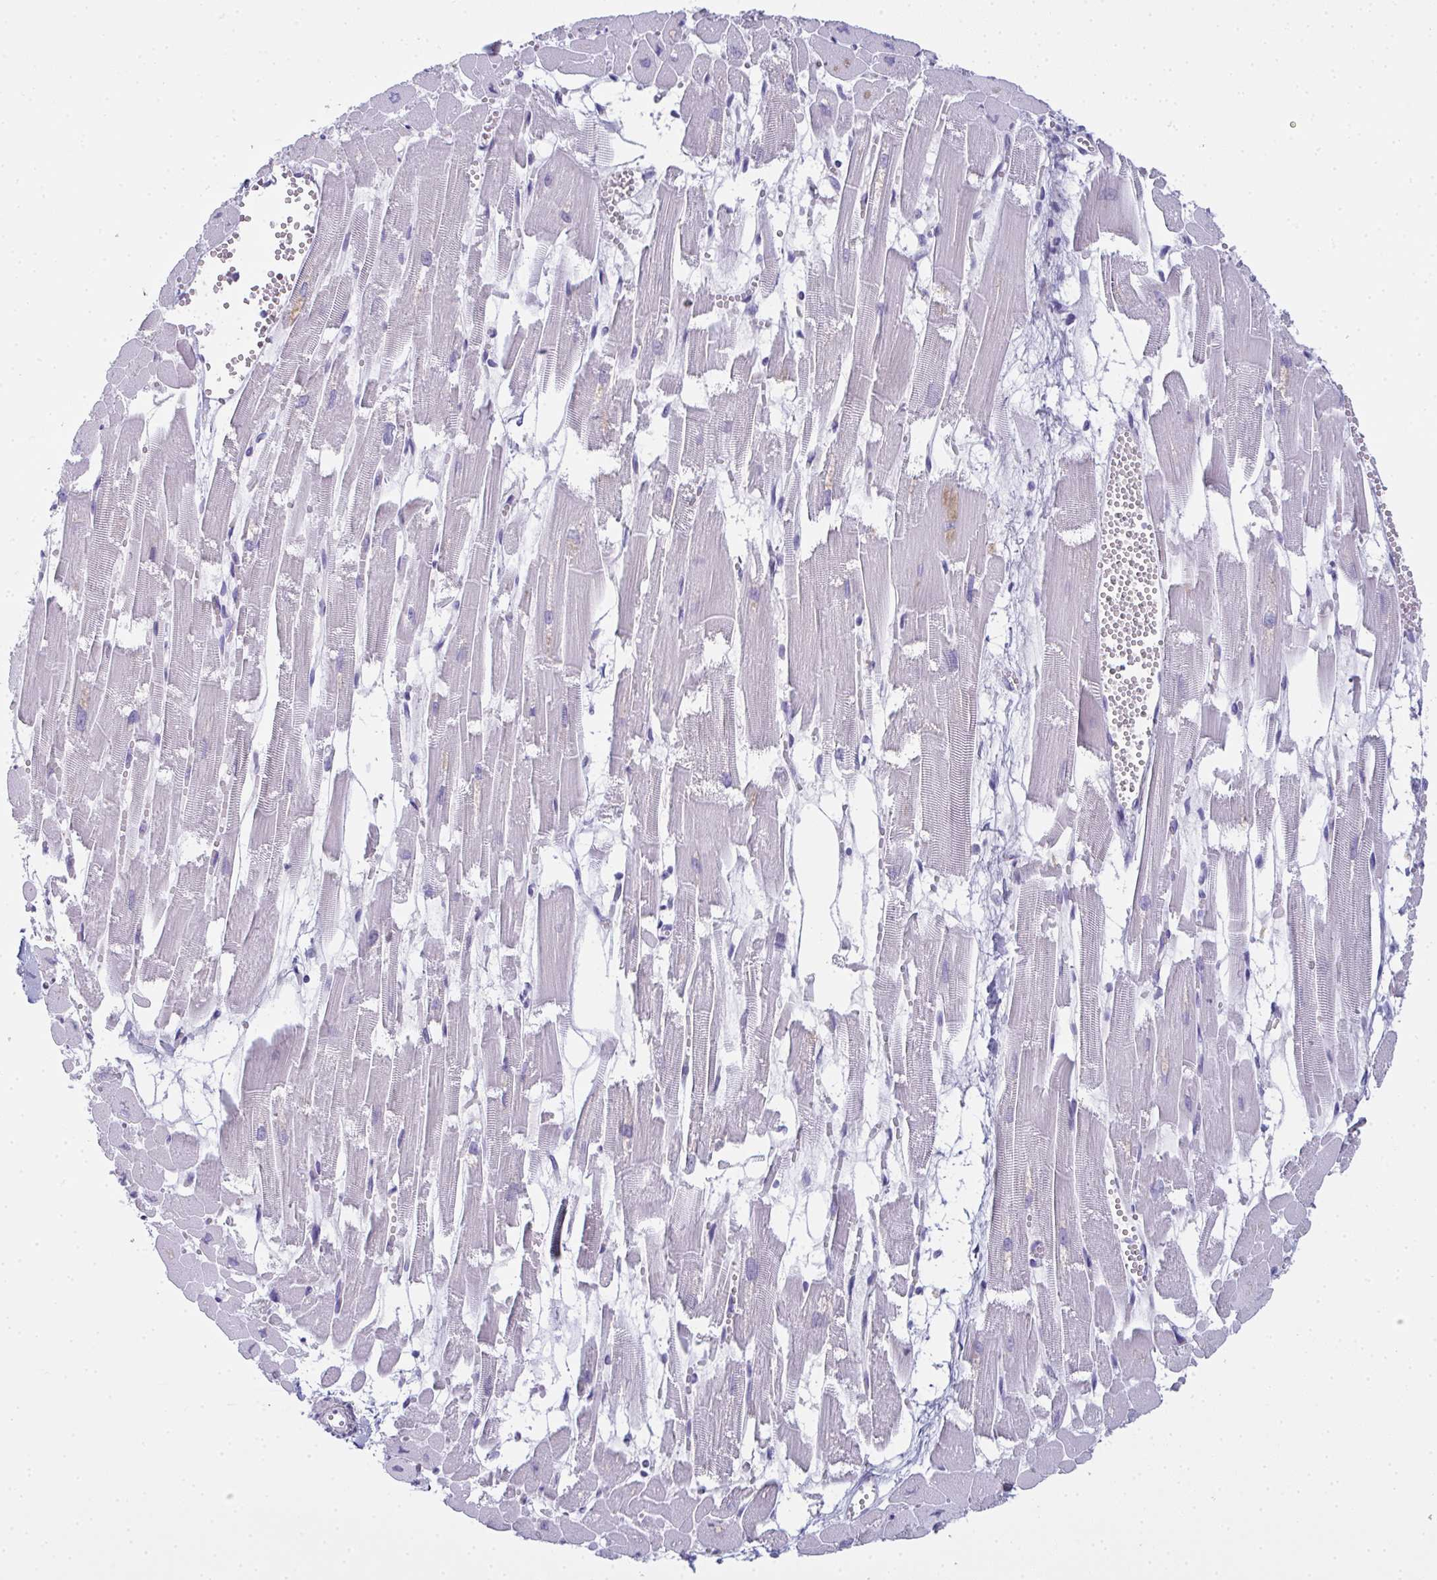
{"staining": {"intensity": "negative", "quantity": "none", "location": "none"}, "tissue": "heart muscle", "cell_type": "Cardiomyocytes", "image_type": "normal", "snomed": [{"axis": "morphology", "description": "Normal tissue, NOS"}, {"axis": "topography", "description": "Heart"}], "caption": "Heart muscle stained for a protein using IHC shows no expression cardiomyocytes.", "gene": "SLC36A2", "patient": {"sex": "female", "age": 52}}